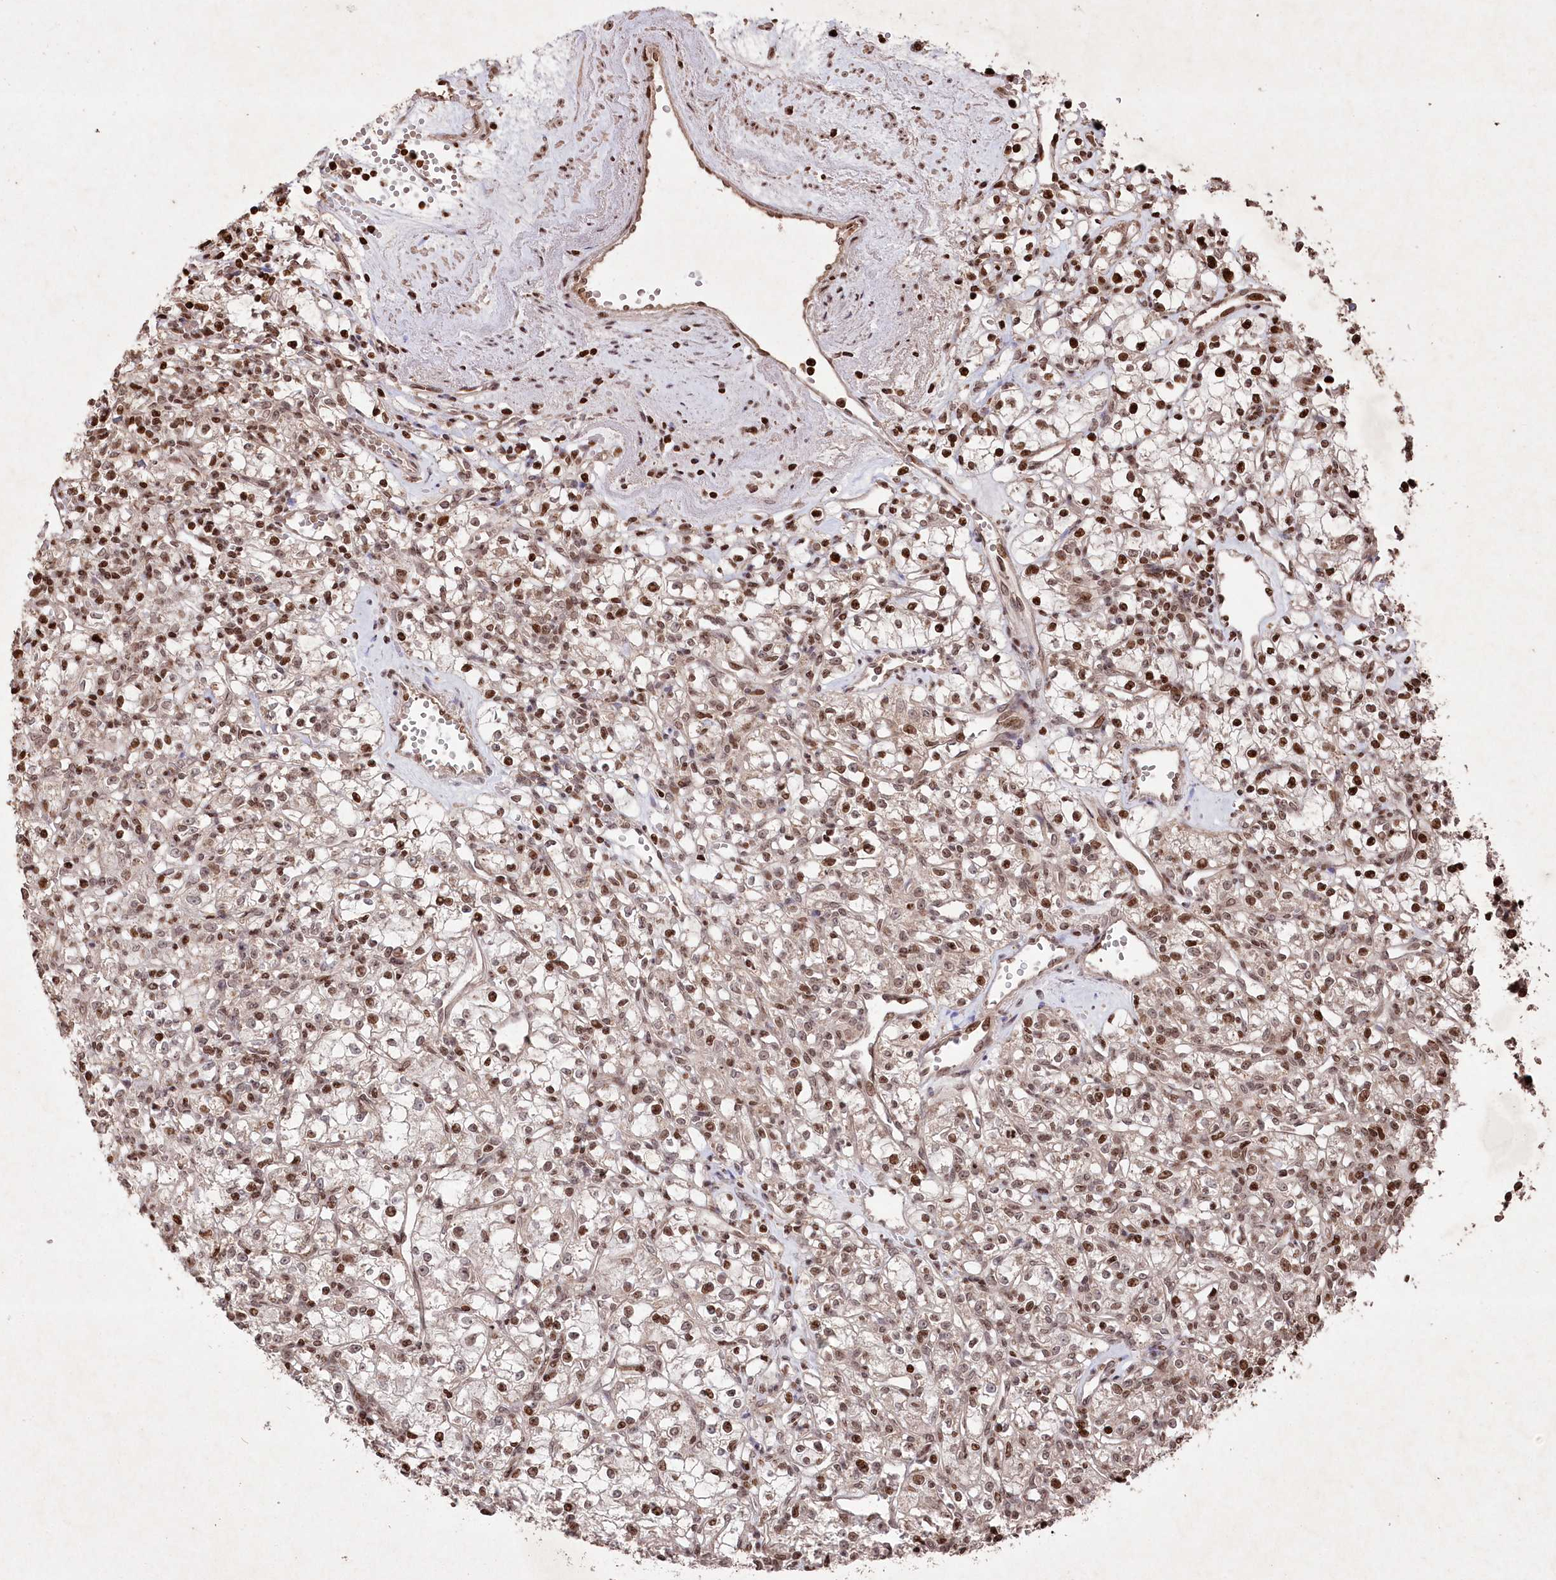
{"staining": {"intensity": "moderate", "quantity": ">75%", "location": "nuclear"}, "tissue": "renal cancer", "cell_type": "Tumor cells", "image_type": "cancer", "snomed": [{"axis": "morphology", "description": "Adenocarcinoma, NOS"}, {"axis": "topography", "description": "Kidney"}], "caption": "Protein analysis of renal cancer (adenocarcinoma) tissue shows moderate nuclear expression in approximately >75% of tumor cells. (IHC, brightfield microscopy, high magnification).", "gene": "CCSER2", "patient": {"sex": "female", "age": 59}}